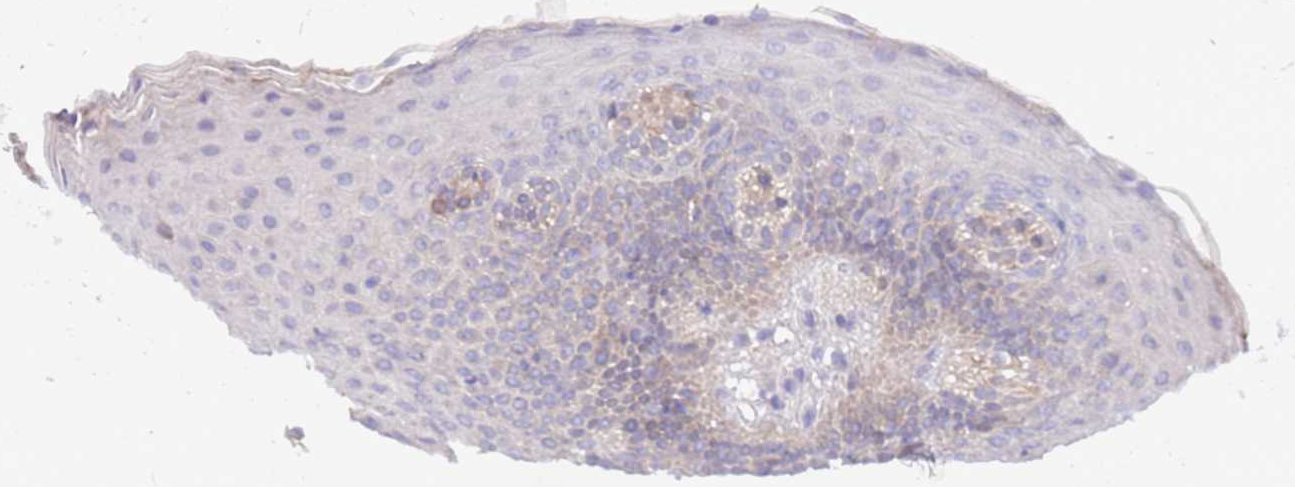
{"staining": {"intensity": "weak", "quantity": "<25%", "location": "cytoplasmic/membranous"}, "tissue": "oral mucosa", "cell_type": "Squamous epithelial cells", "image_type": "normal", "snomed": [{"axis": "morphology", "description": "Normal tissue, NOS"}, {"axis": "topography", "description": "Oral tissue"}], "caption": "Immunohistochemistry of benign human oral mucosa exhibits no staining in squamous epithelial cells. (DAB immunohistochemistry visualized using brightfield microscopy, high magnification).", "gene": "PRR32", "patient": {"sex": "male", "age": 46}}